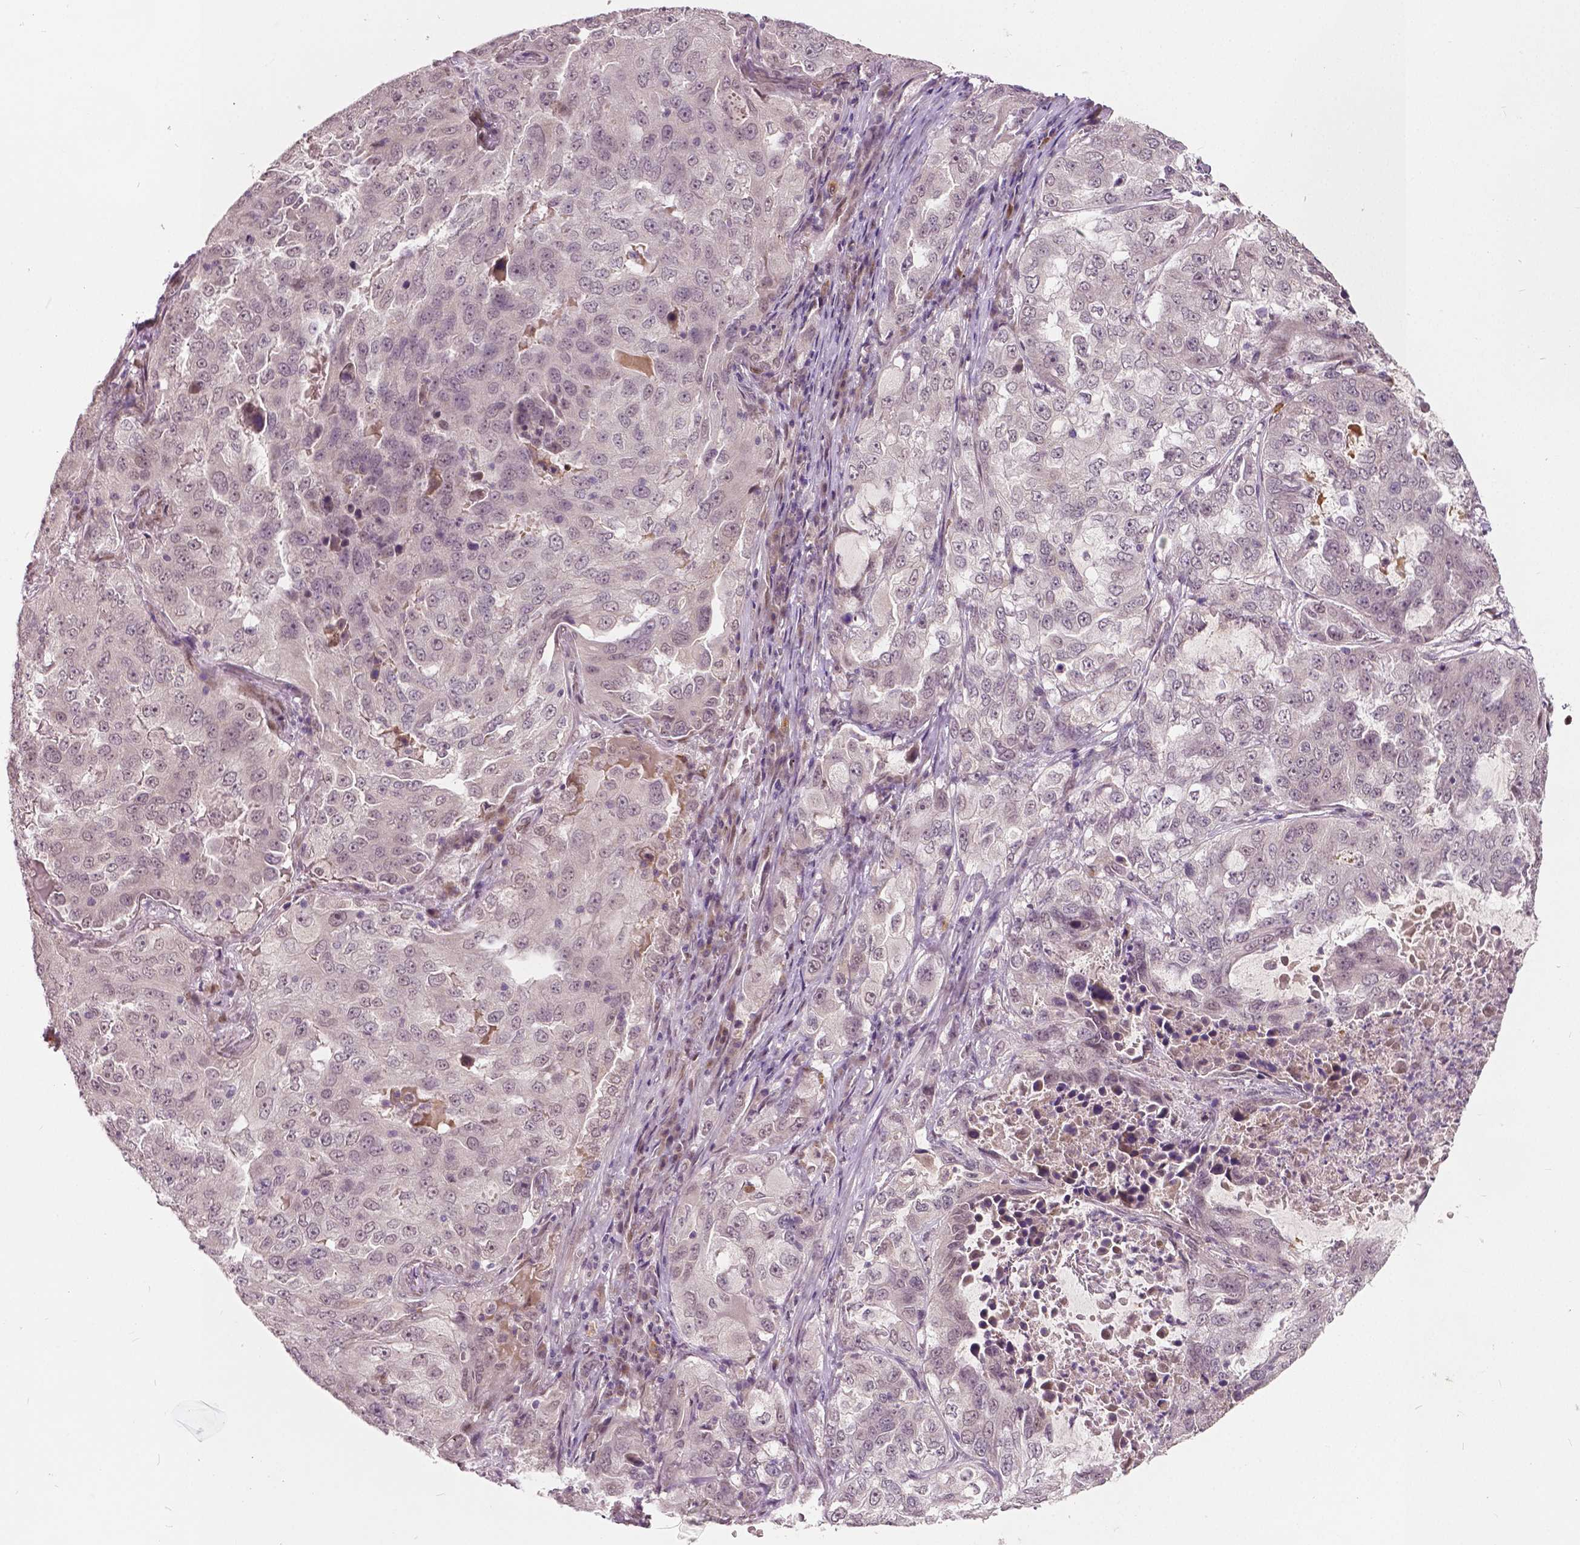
{"staining": {"intensity": "negative", "quantity": "none", "location": "none"}, "tissue": "lung cancer", "cell_type": "Tumor cells", "image_type": "cancer", "snomed": [{"axis": "morphology", "description": "Adenocarcinoma, NOS"}, {"axis": "topography", "description": "Lung"}], "caption": "IHC photomicrograph of neoplastic tissue: lung cancer (adenocarcinoma) stained with DAB exhibits no significant protein positivity in tumor cells.", "gene": "HMBOX1", "patient": {"sex": "female", "age": 61}}